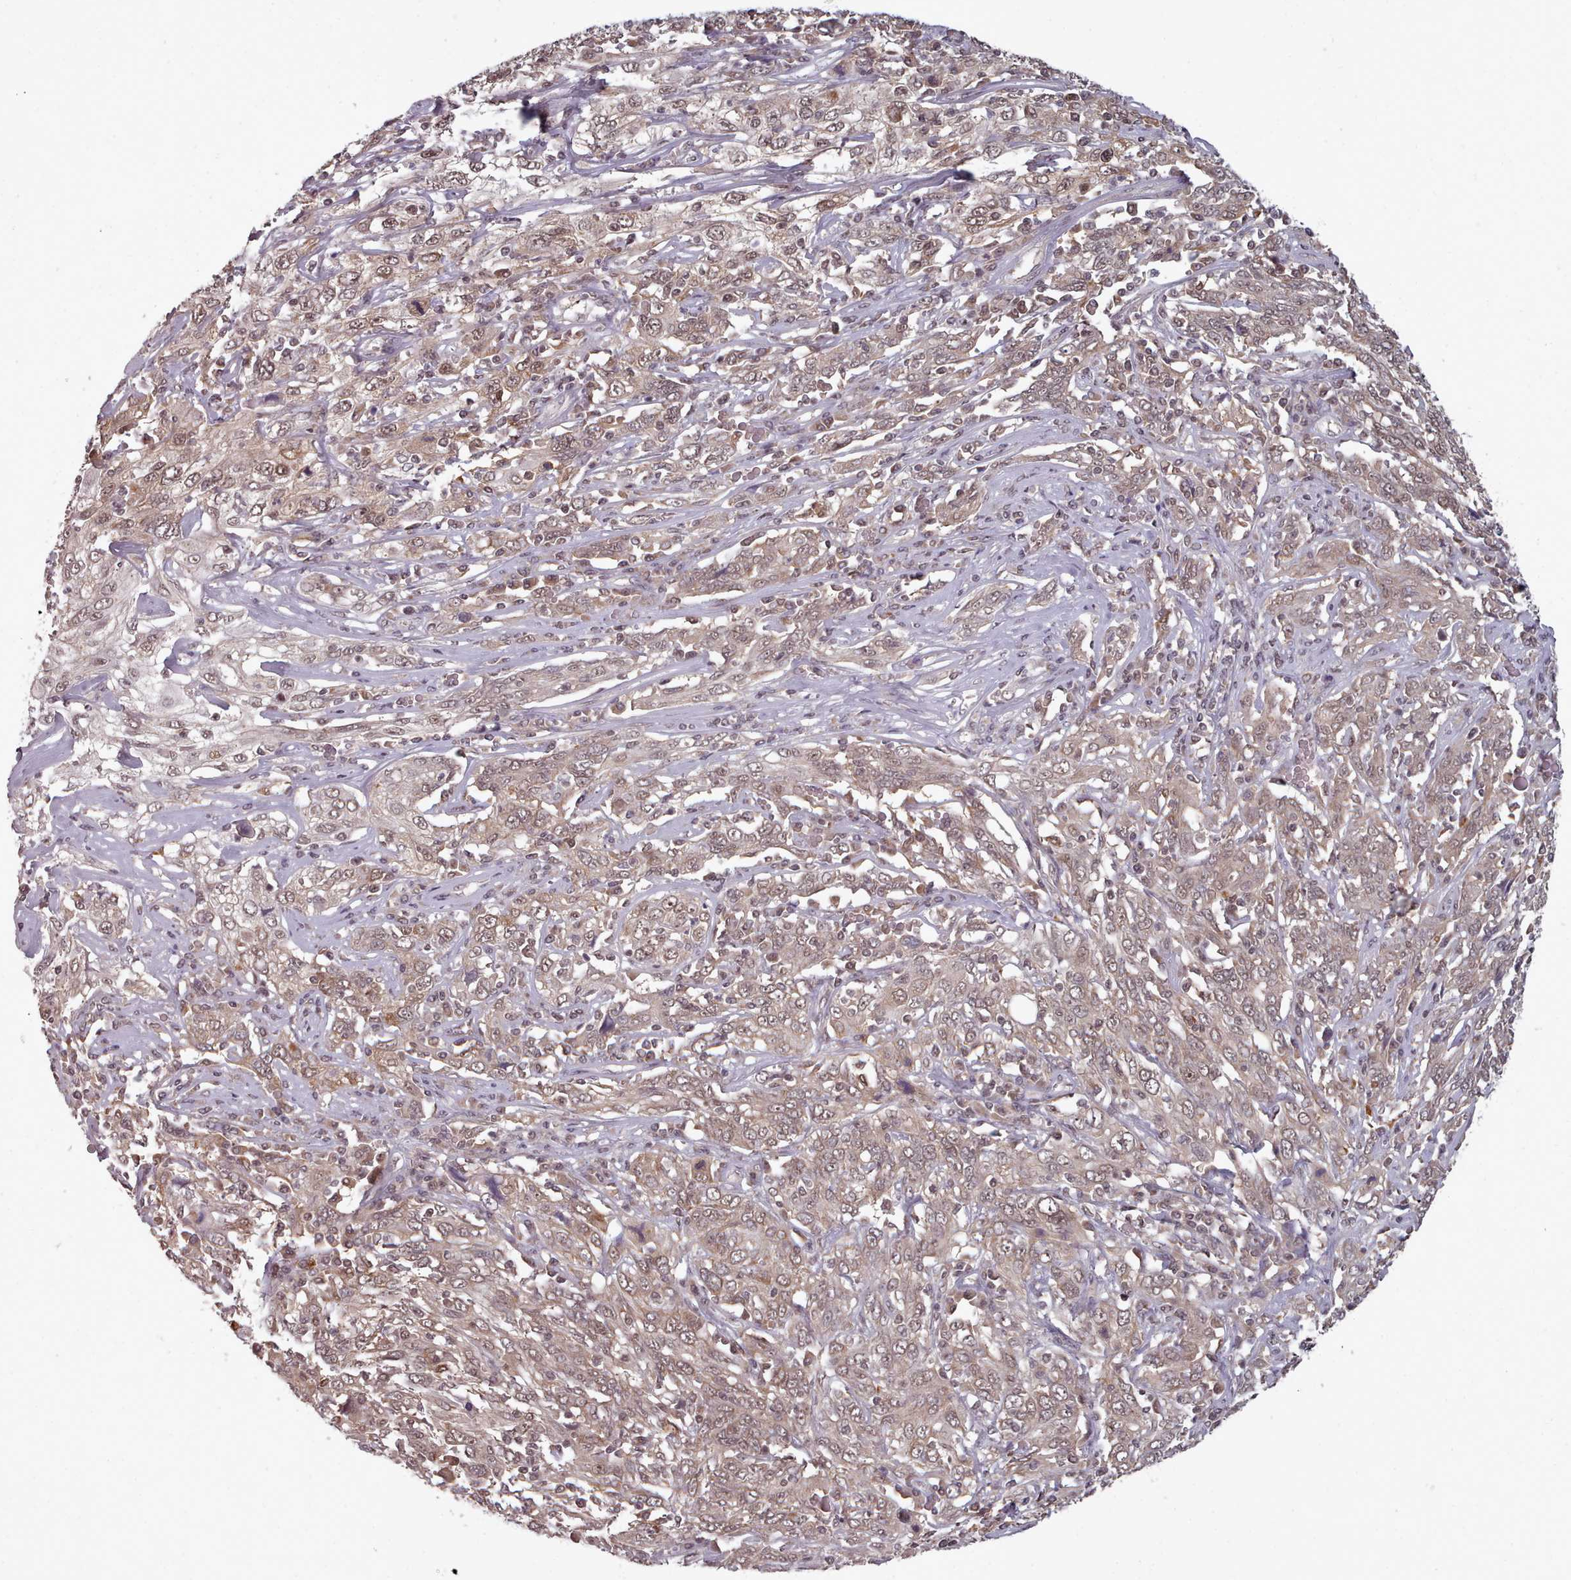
{"staining": {"intensity": "weak", "quantity": ">75%", "location": "cytoplasmic/membranous,nuclear"}, "tissue": "cervical cancer", "cell_type": "Tumor cells", "image_type": "cancer", "snomed": [{"axis": "morphology", "description": "Squamous cell carcinoma, NOS"}, {"axis": "topography", "description": "Cervix"}], "caption": "The photomicrograph reveals immunohistochemical staining of cervical cancer. There is weak cytoplasmic/membranous and nuclear positivity is present in about >75% of tumor cells. (IHC, brightfield microscopy, high magnification).", "gene": "DHX8", "patient": {"sex": "female", "age": 46}}